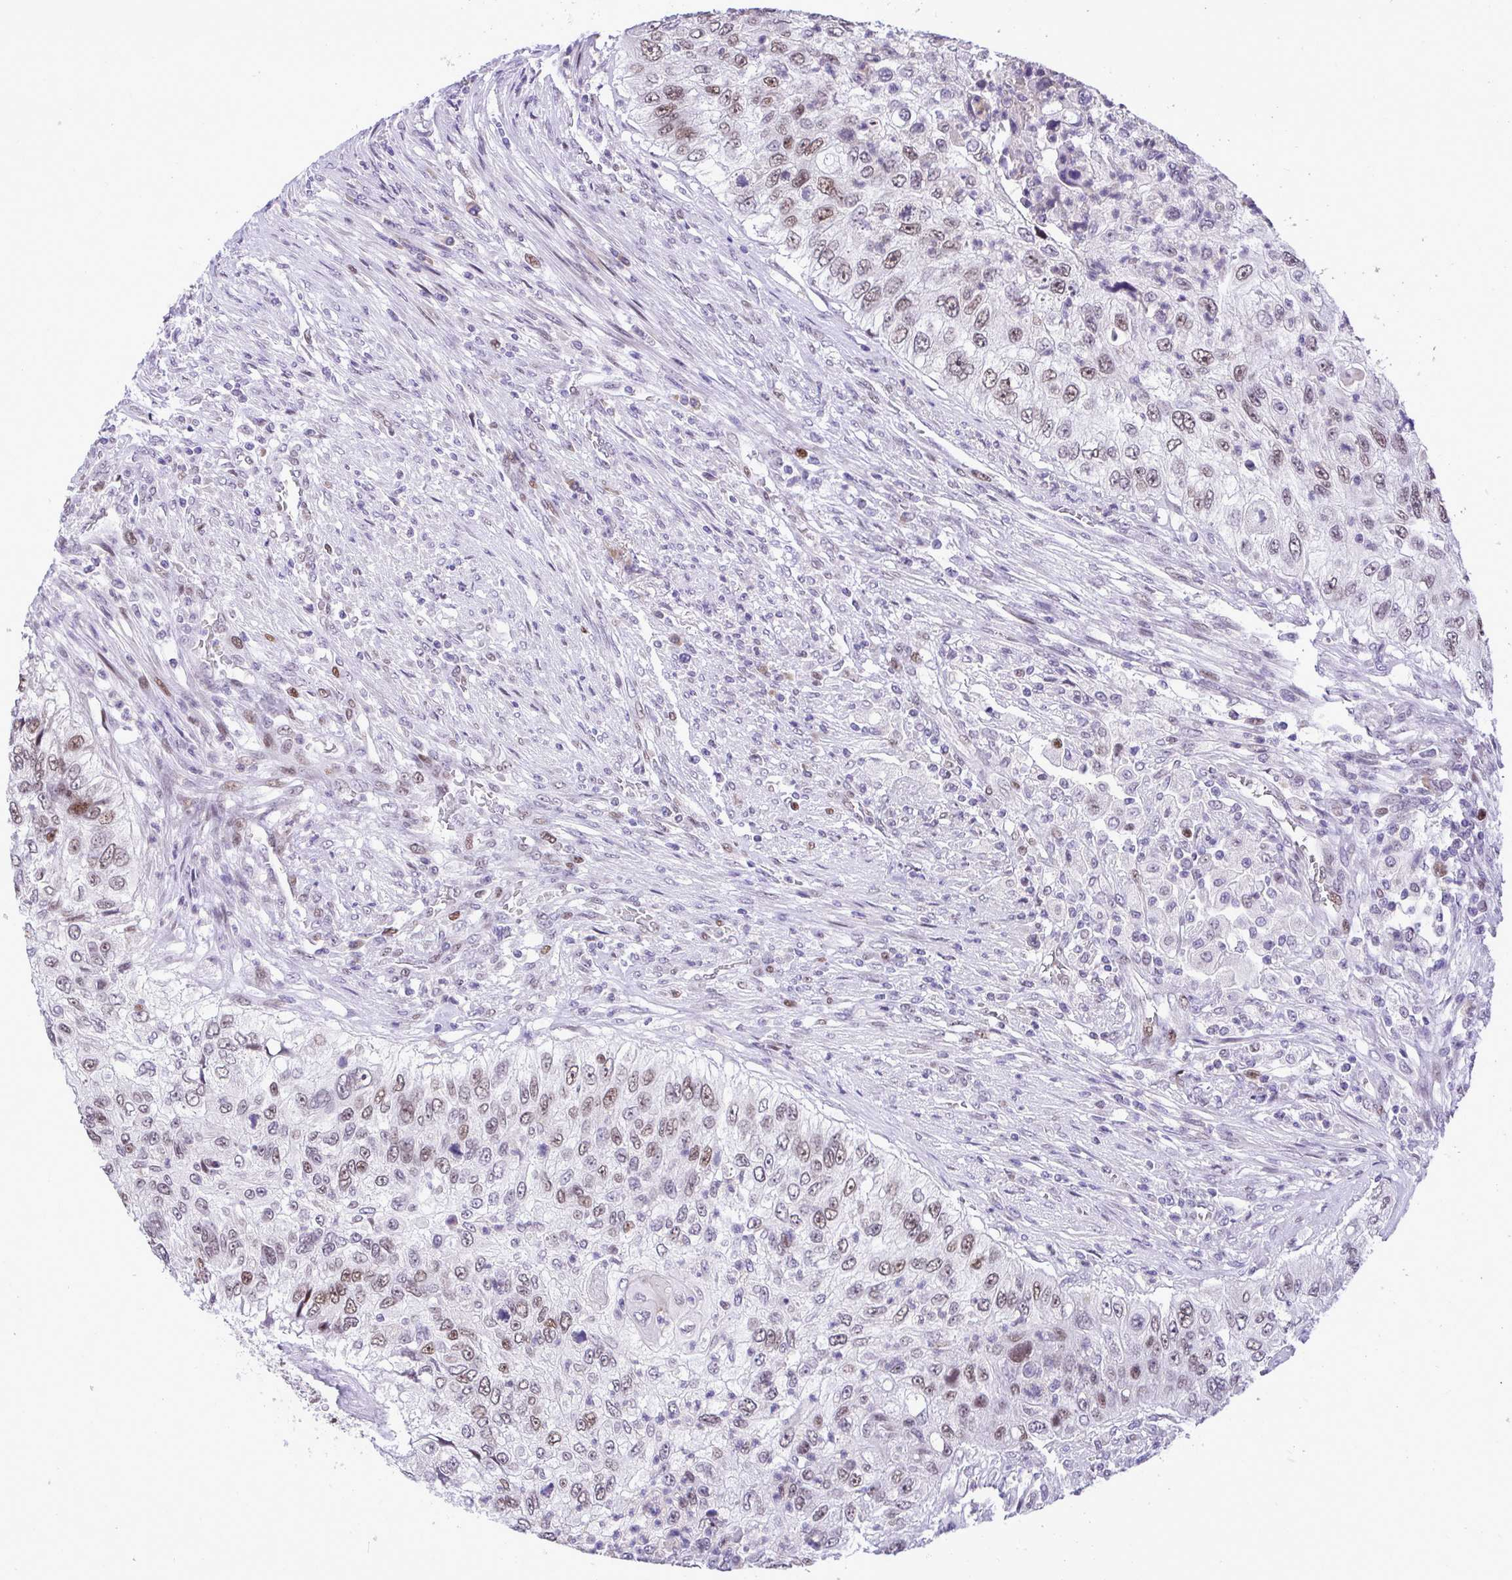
{"staining": {"intensity": "moderate", "quantity": "25%-75%", "location": "nuclear"}, "tissue": "urothelial cancer", "cell_type": "Tumor cells", "image_type": "cancer", "snomed": [{"axis": "morphology", "description": "Urothelial carcinoma, High grade"}, {"axis": "topography", "description": "Urinary bladder"}], "caption": "Immunohistochemistry photomicrograph of neoplastic tissue: human urothelial cancer stained using immunohistochemistry (IHC) exhibits medium levels of moderate protein expression localized specifically in the nuclear of tumor cells, appearing as a nuclear brown color.", "gene": "C1QL2", "patient": {"sex": "female", "age": 60}}